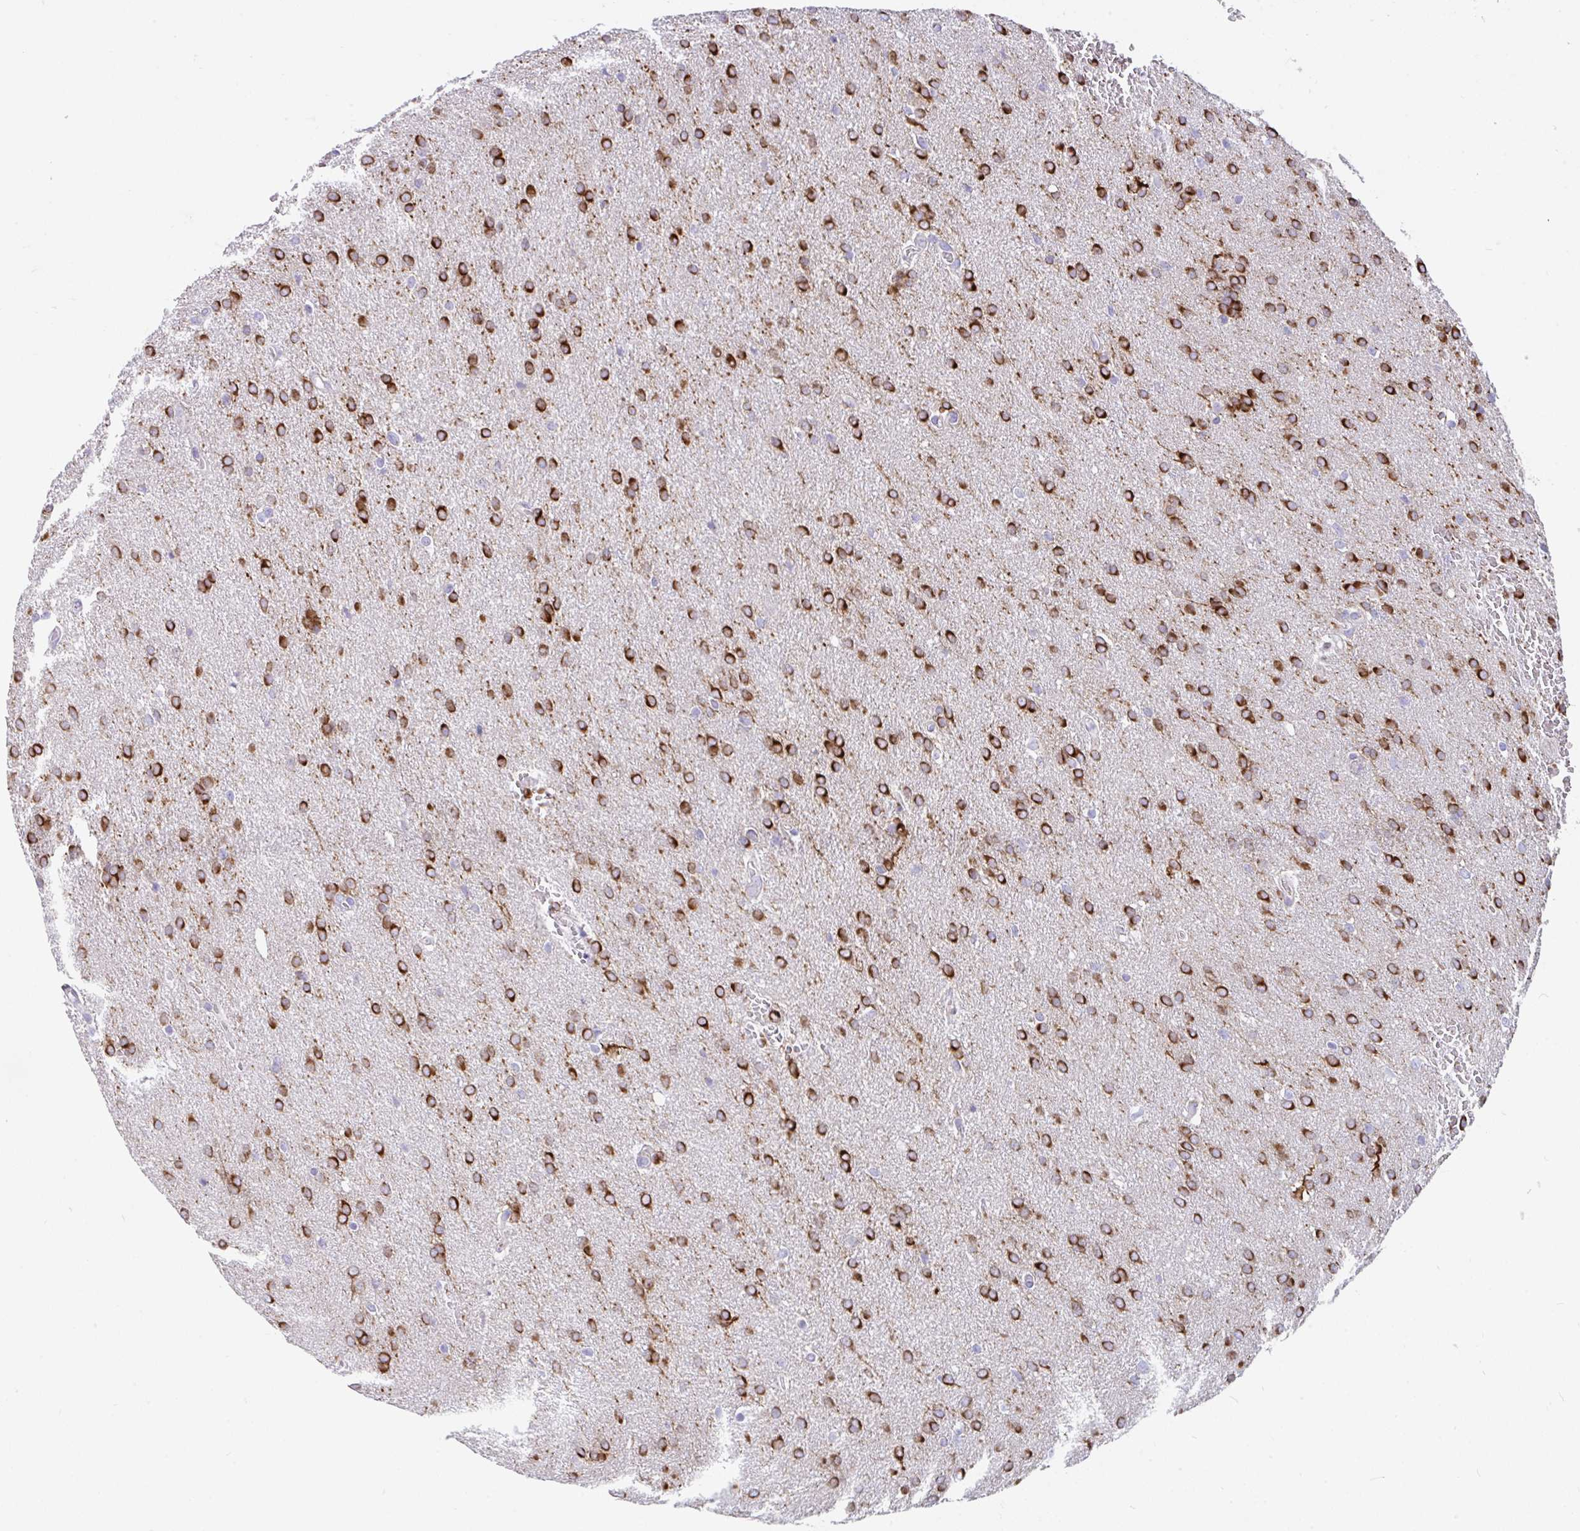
{"staining": {"intensity": "strong", "quantity": "25%-75%", "location": "cytoplasmic/membranous"}, "tissue": "glioma", "cell_type": "Tumor cells", "image_type": "cancer", "snomed": [{"axis": "morphology", "description": "Glioma, malignant, Low grade"}, {"axis": "topography", "description": "Brain"}], "caption": "IHC staining of glioma, which shows high levels of strong cytoplasmic/membranous staining in about 25%-75% of tumor cells indicating strong cytoplasmic/membranous protein positivity. The staining was performed using DAB (3,3'-diaminobenzidine) (brown) for protein detection and nuclei were counterstained in hematoxylin (blue).", "gene": "CCSAP", "patient": {"sex": "female", "age": 33}}